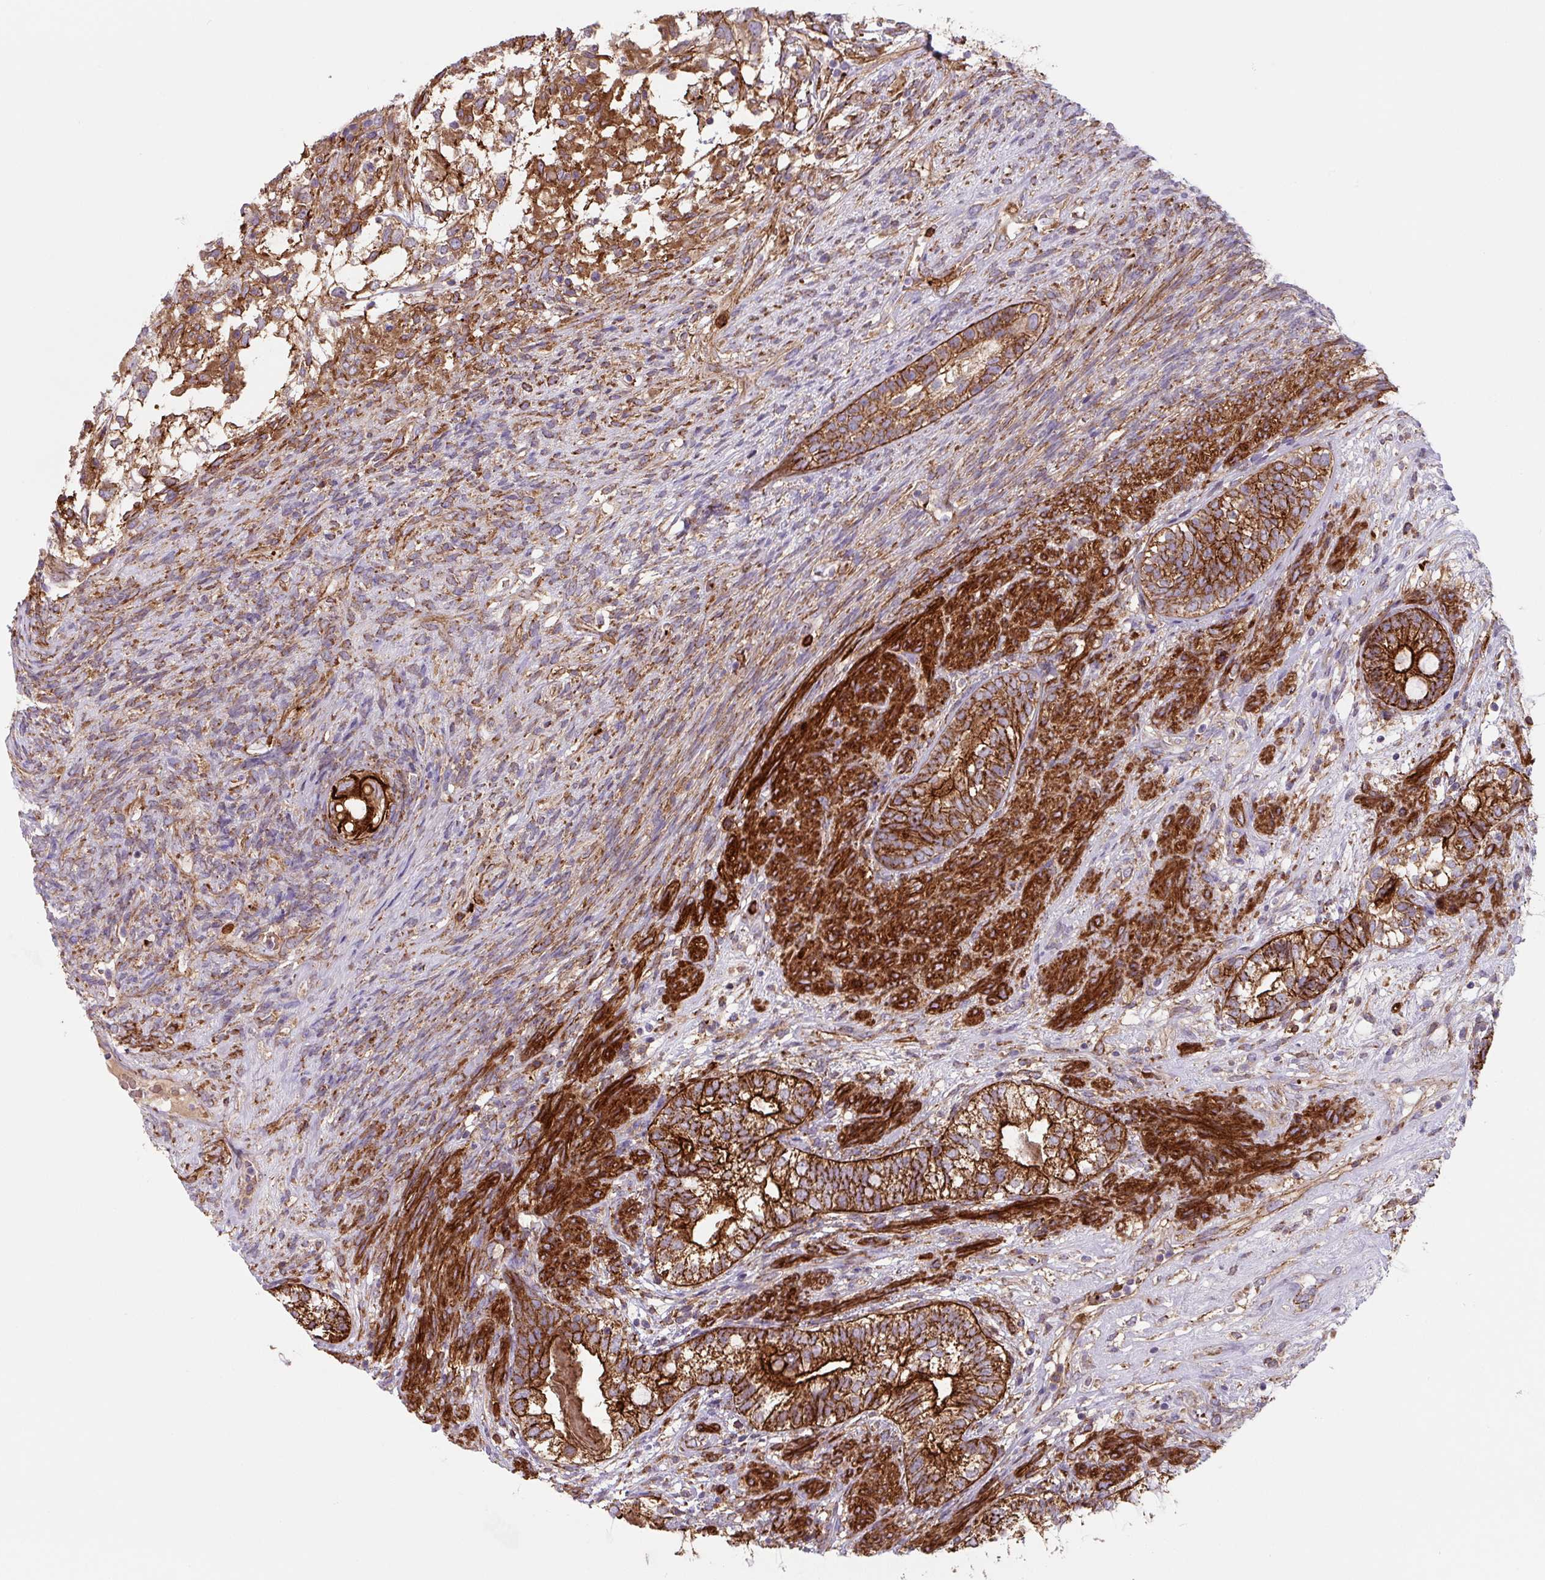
{"staining": {"intensity": "strong", "quantity": ">75%", "location": "cytoplasmic/membranous"}, "tissue": "testis cancer", "cell_type": "Tumor cells", "image_type": "cancer", "snomed": [{"axis": "morphology", "description": "Seminoma, NOS"}, {"axis": "morphology", "description": "Carcinoma, Embryonal, NOS"}, {"axis": "topography", "description": "Testis"}], "caption": "DAB (3,3'-diaminobenzidine) immunohistochemical staining of testis cancer (embryonal carcinoma) displays strong cytoplasmic/membranous protein staining in approximately >75% of tumor cells.", "gene": "DHFR2", "patient": {"sex": "male", "age": 41}}